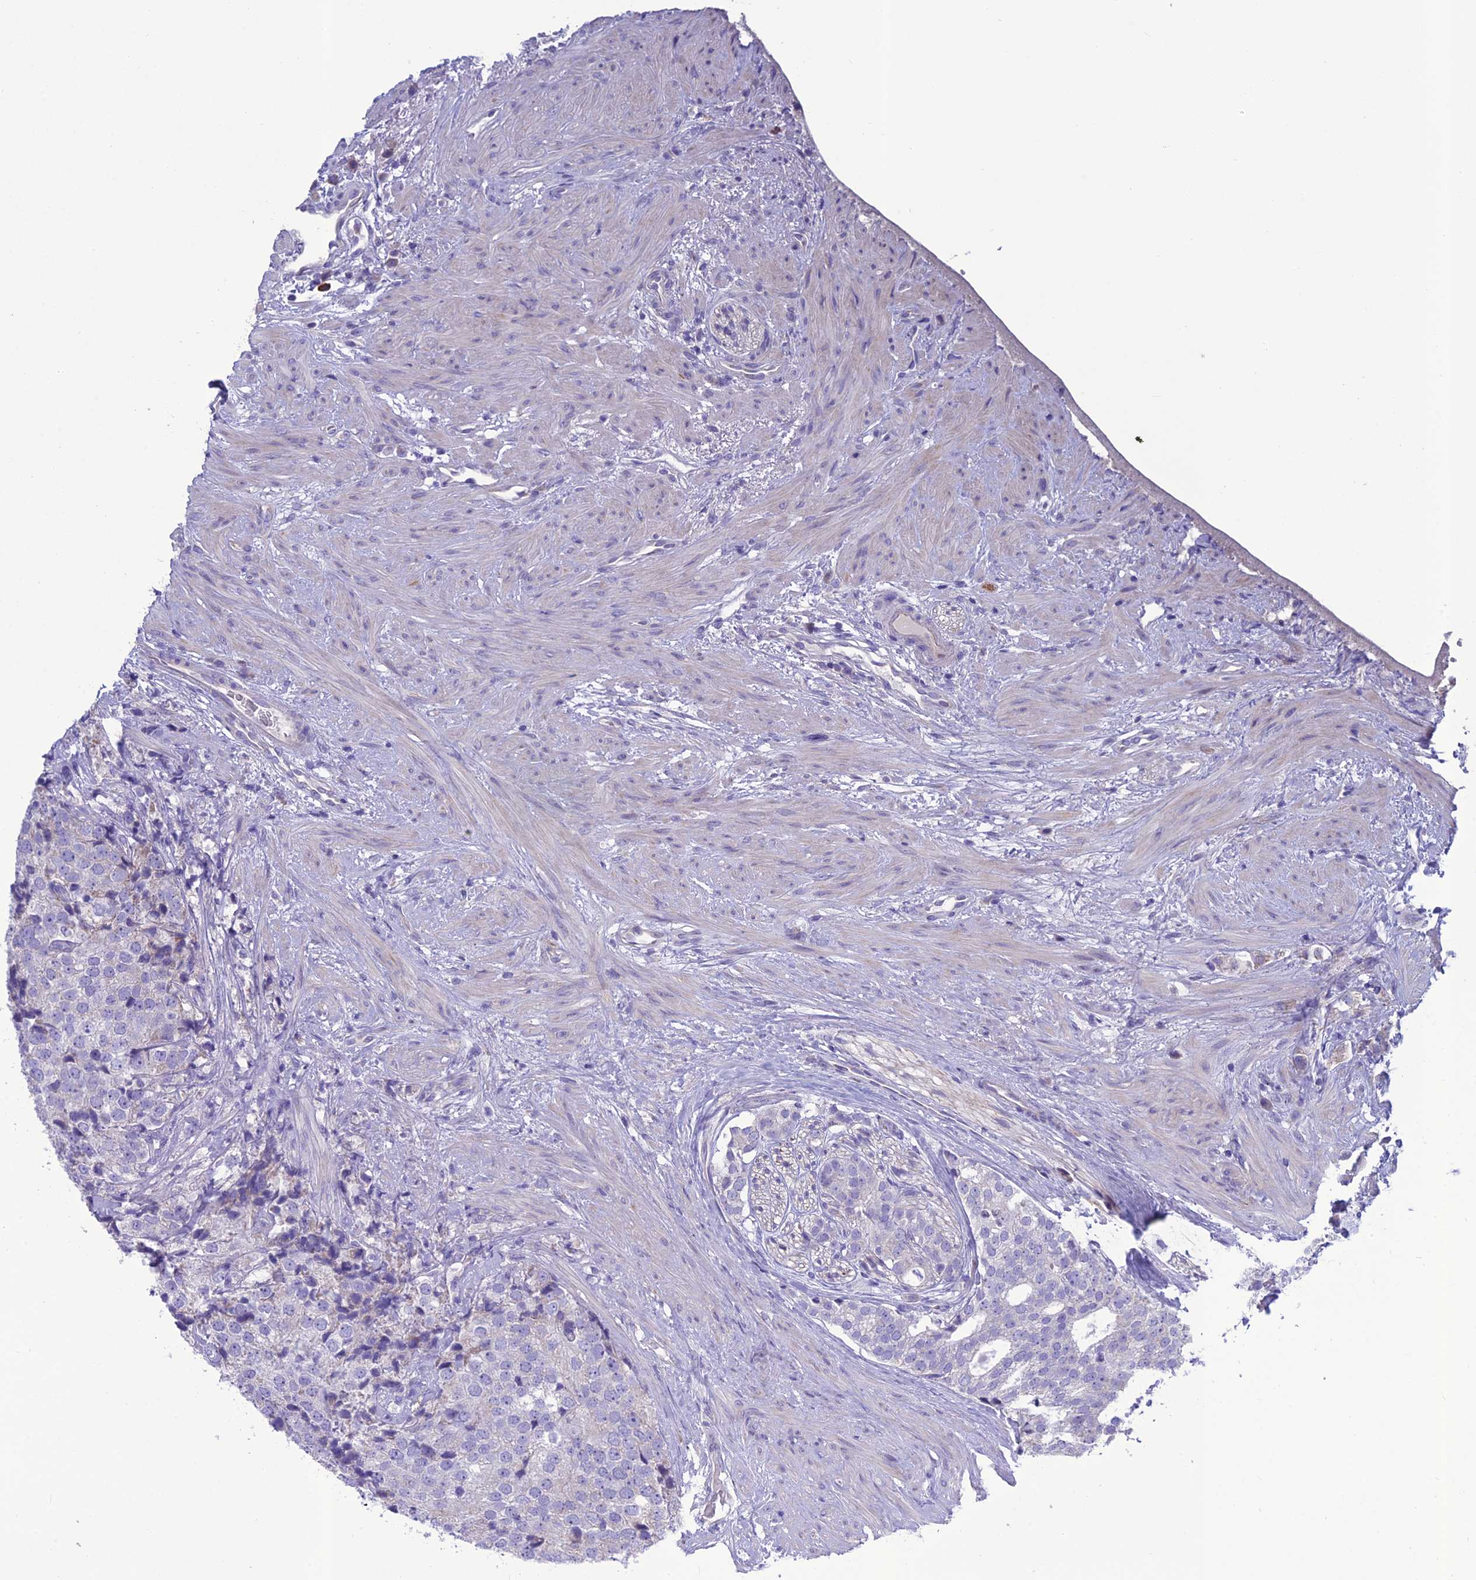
{"staining": {"intensity": "negative", "quantity": "none", "location": "none"}, "tissue": "prostate cancer", "cell_type": "Tumor cells", "image_type": "cancer", "snomed": [{"axis": "morphology", "description": "Adenocarcinoma, High grade"}, {"axis": "topography", "description": "Prostate"}], "caption": "Protein analysis of high-grade adenocarcinoma (prostate) reveals no significant staining in tumor cells.", "gene": "BHMT2", "patient": {"sex": "male", "age": 49}}